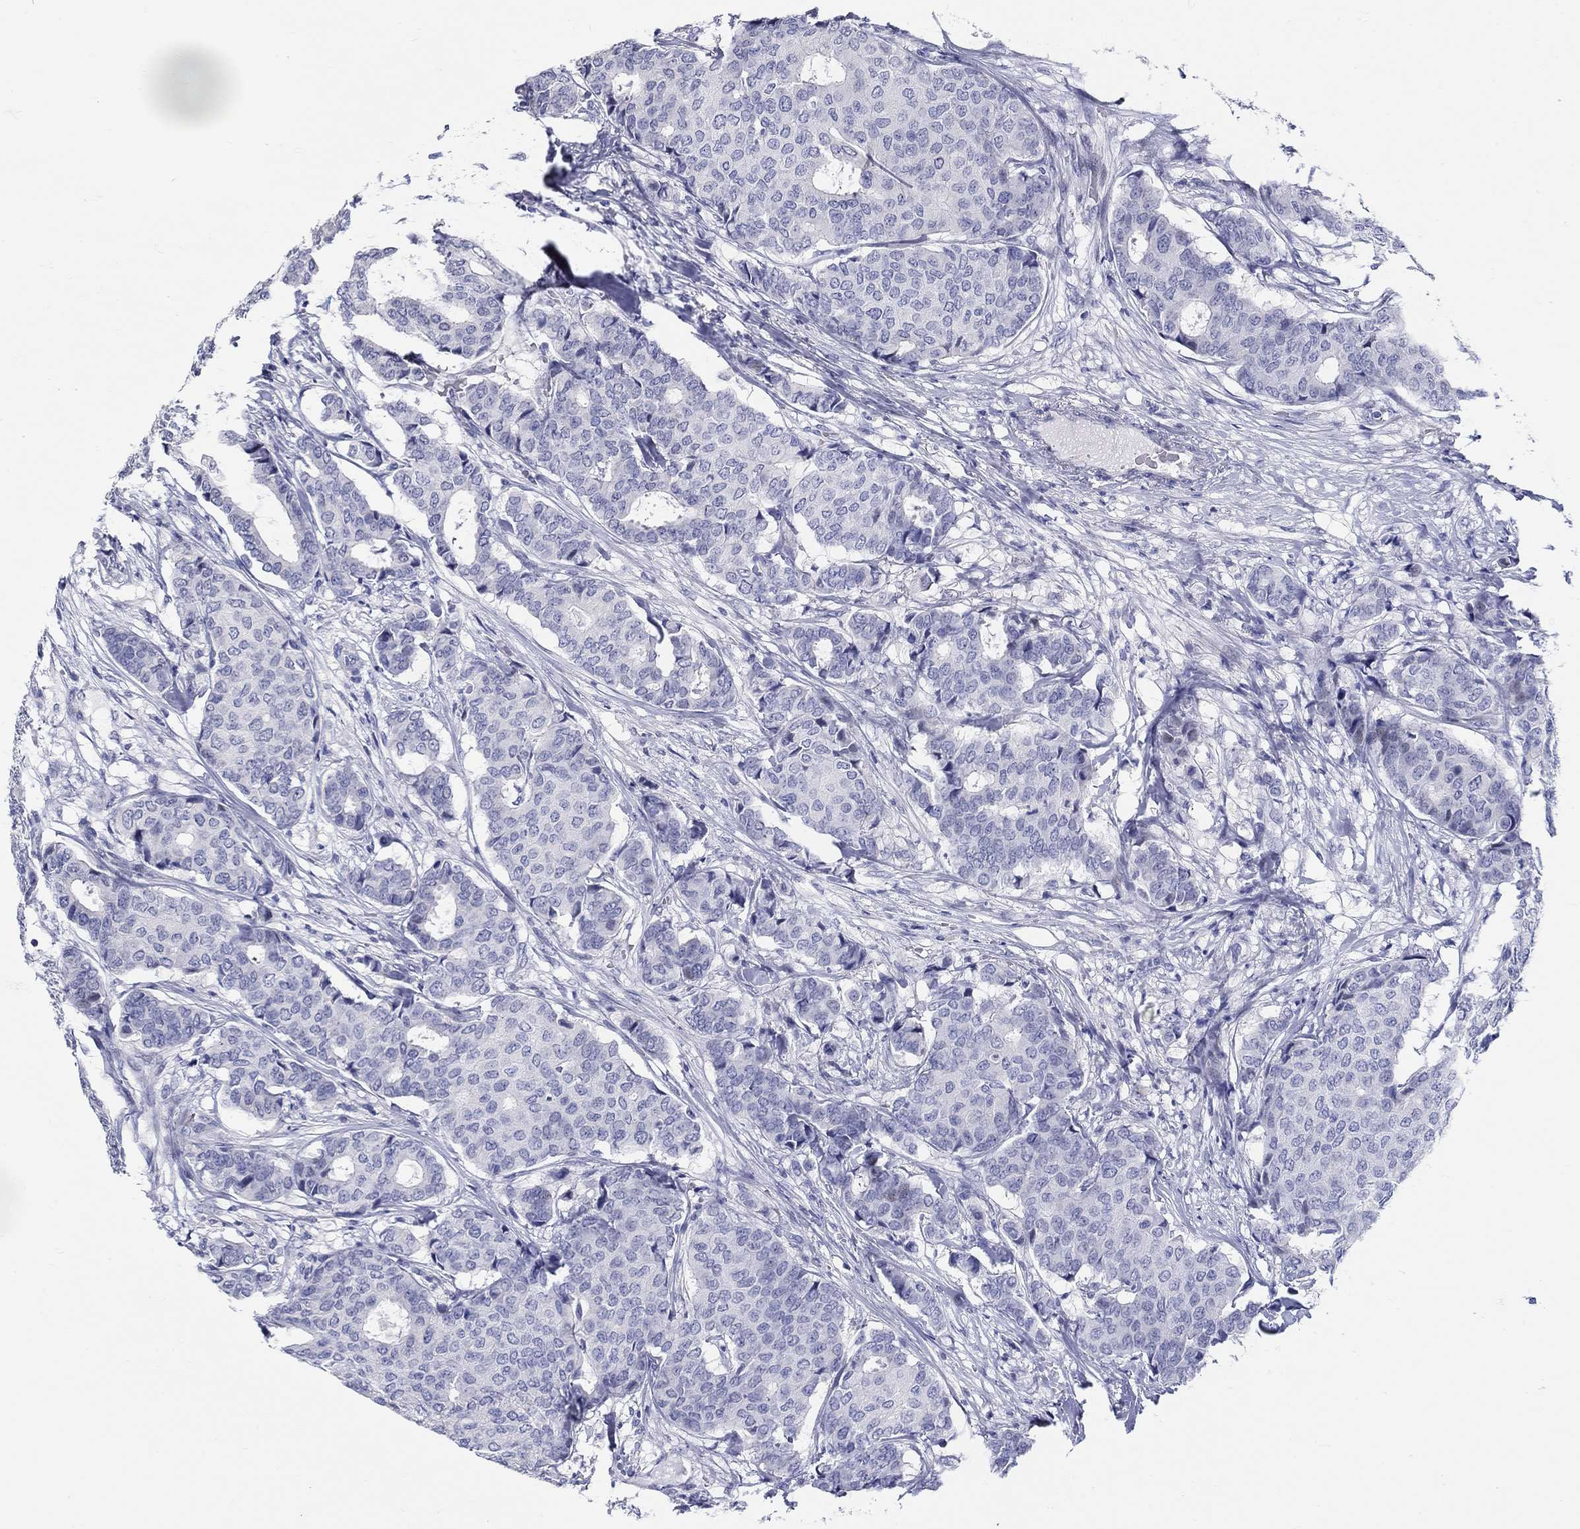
{"staining": {"intensity": "negative", "quantity": "none", "location": "none"}, "tissue": "breast cancer", "cell_type": "Tumor cells", "image_type": "cancer", "snomed": [{"axis": "morphology", "description": "Duct carcinoma"}, {"axis": "topography", "description": "Breast"}], "caption": "Human breast cancer (invasive ductal carcinoma) stained for a protein using immunohistochemistry (IHC) reveals no positivity in tumor cells.", "gene": "CRYGS", "patient": {"sex": "female", "age": 75}}